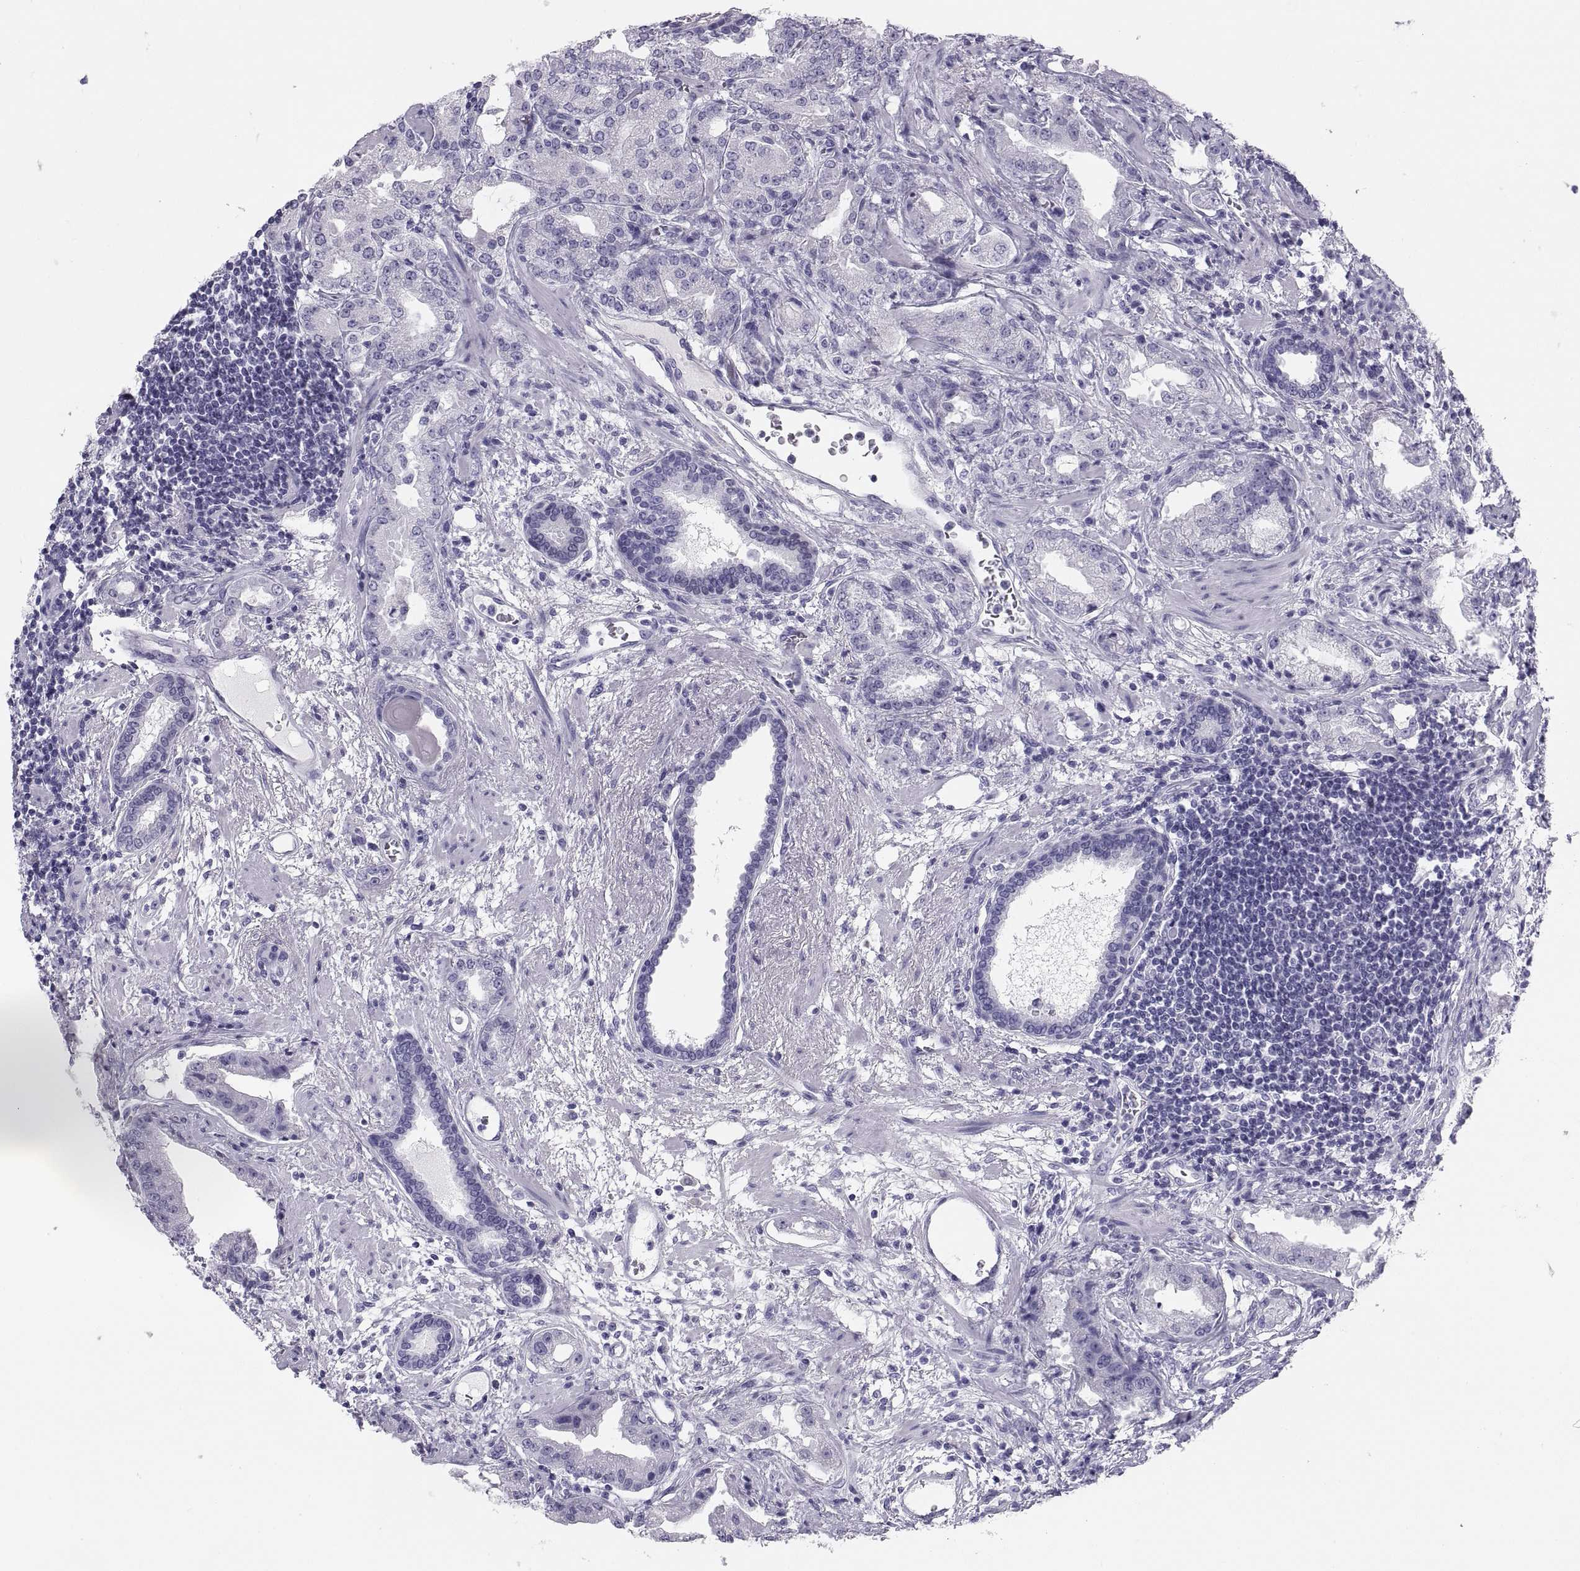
{"staining": {"intensity": "negative", "quantity": "none", "location": "none"}, "tissue": "prostate cancer", "cell_type": "Tumor cells", "image_type": "cancer", "snomed": [{"axis": "morphology", "description": "Adenocarcinoma, Low grade"}, {"axis": "topography", "description": "Prostate"}], "caption": "Immunohistochemical staining of human prostate adenocarcinoma (low-grade) shows no significant positivity in tumor cells.", "gene": "PAX2", "patient": {"sex": "male", "age": 62}}